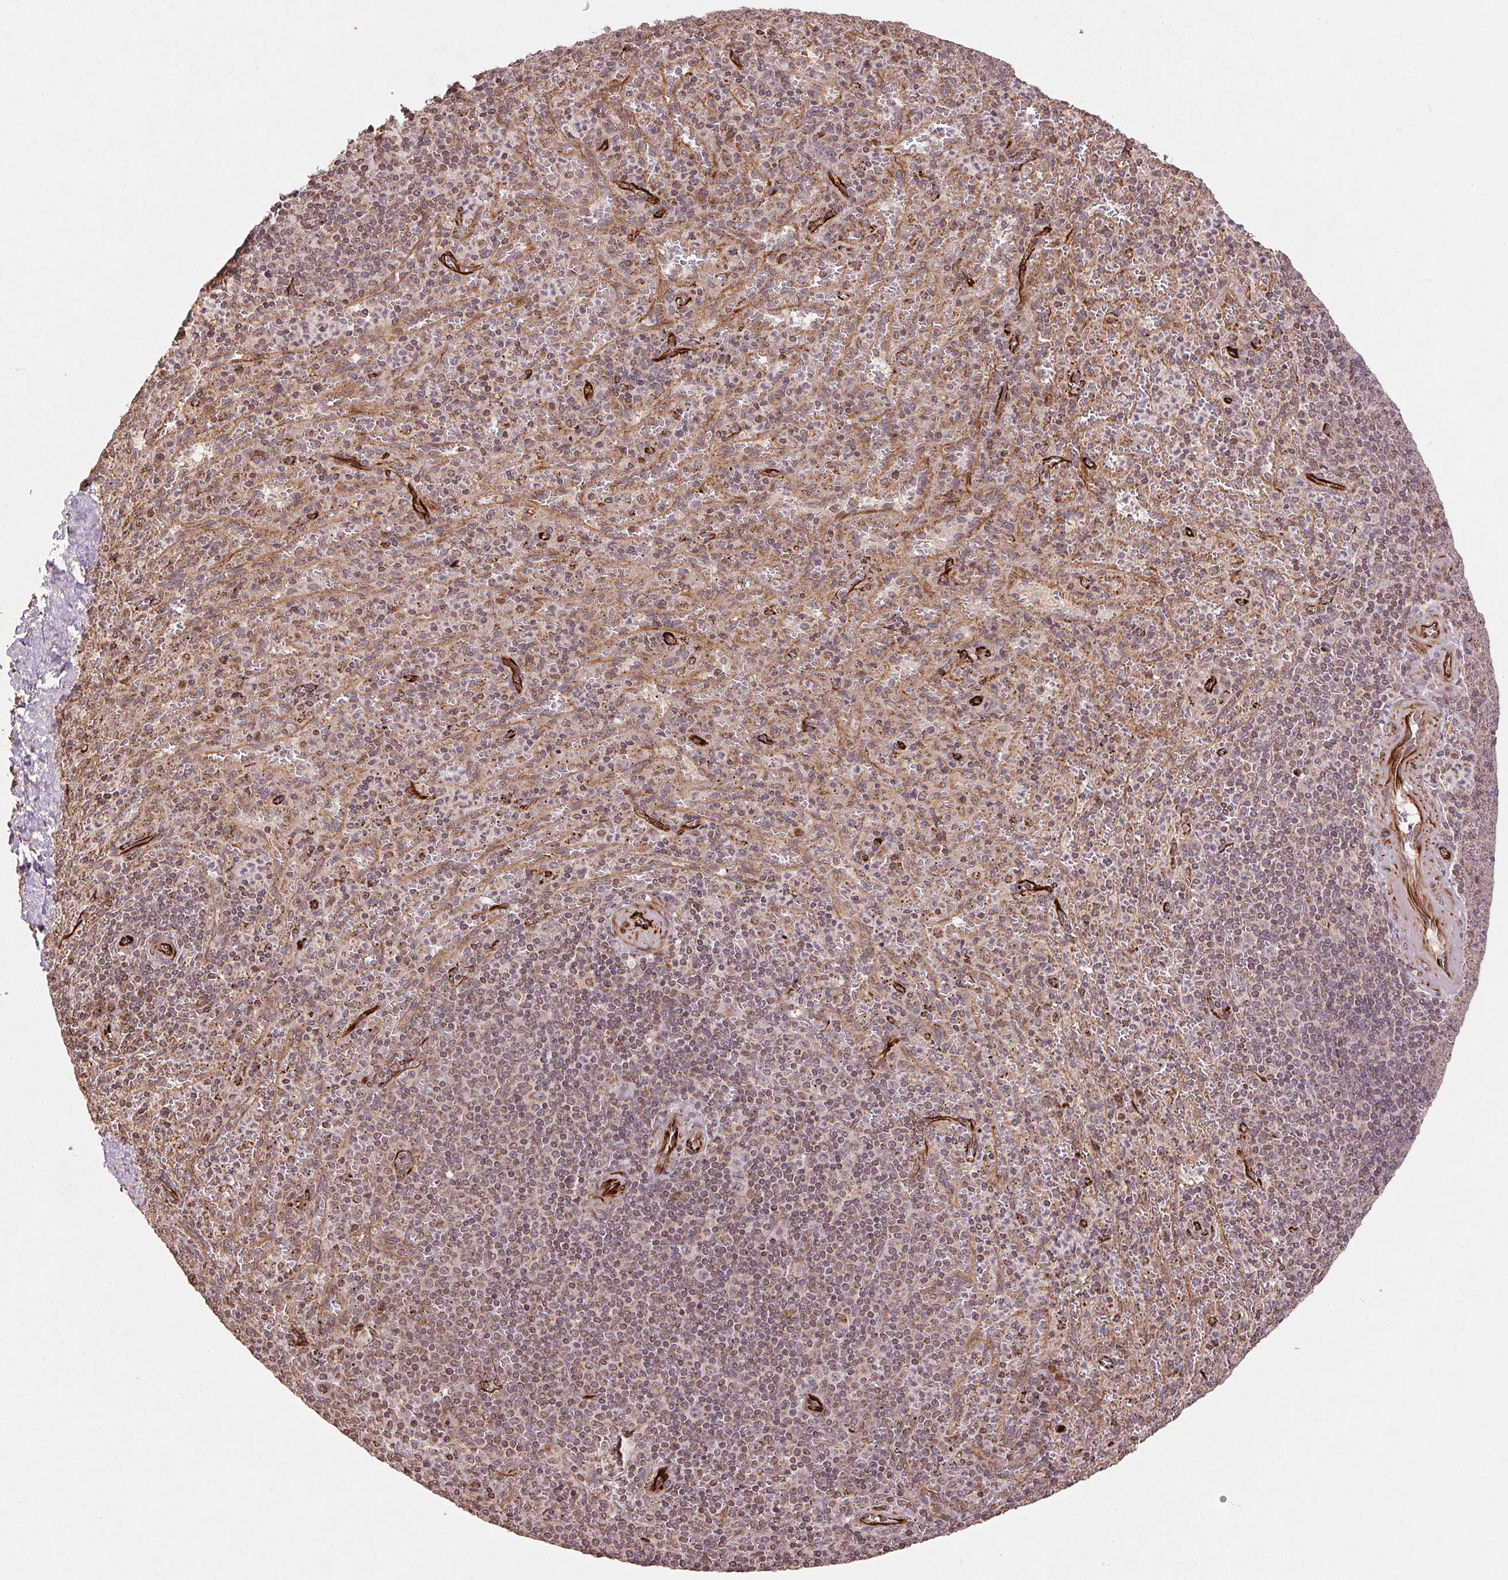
{"staining": {"intensity": "weak", "quantity": ">75%", "location": "cytoplasmic/membranous"}, "tissue": "spleen", "cell_type": "Cells in red pulp", "image_type": "normal", "snomed": [{"axis": "morphology", "description": "Normal tissue, NOS"}, {"axis": "topography", "description": "Spleen"}], "caption": "Spleen stained with IHC demonstrates weak cytoplasmic/membranous staining in approximately >75% of cells in red pulp. (DAB (3,3'-diaminobenzidine) = brown stain, brightfield microscopy at high magnification).", "gene": "SPRED2", "patient": {"sex": "male", "age": 57}}